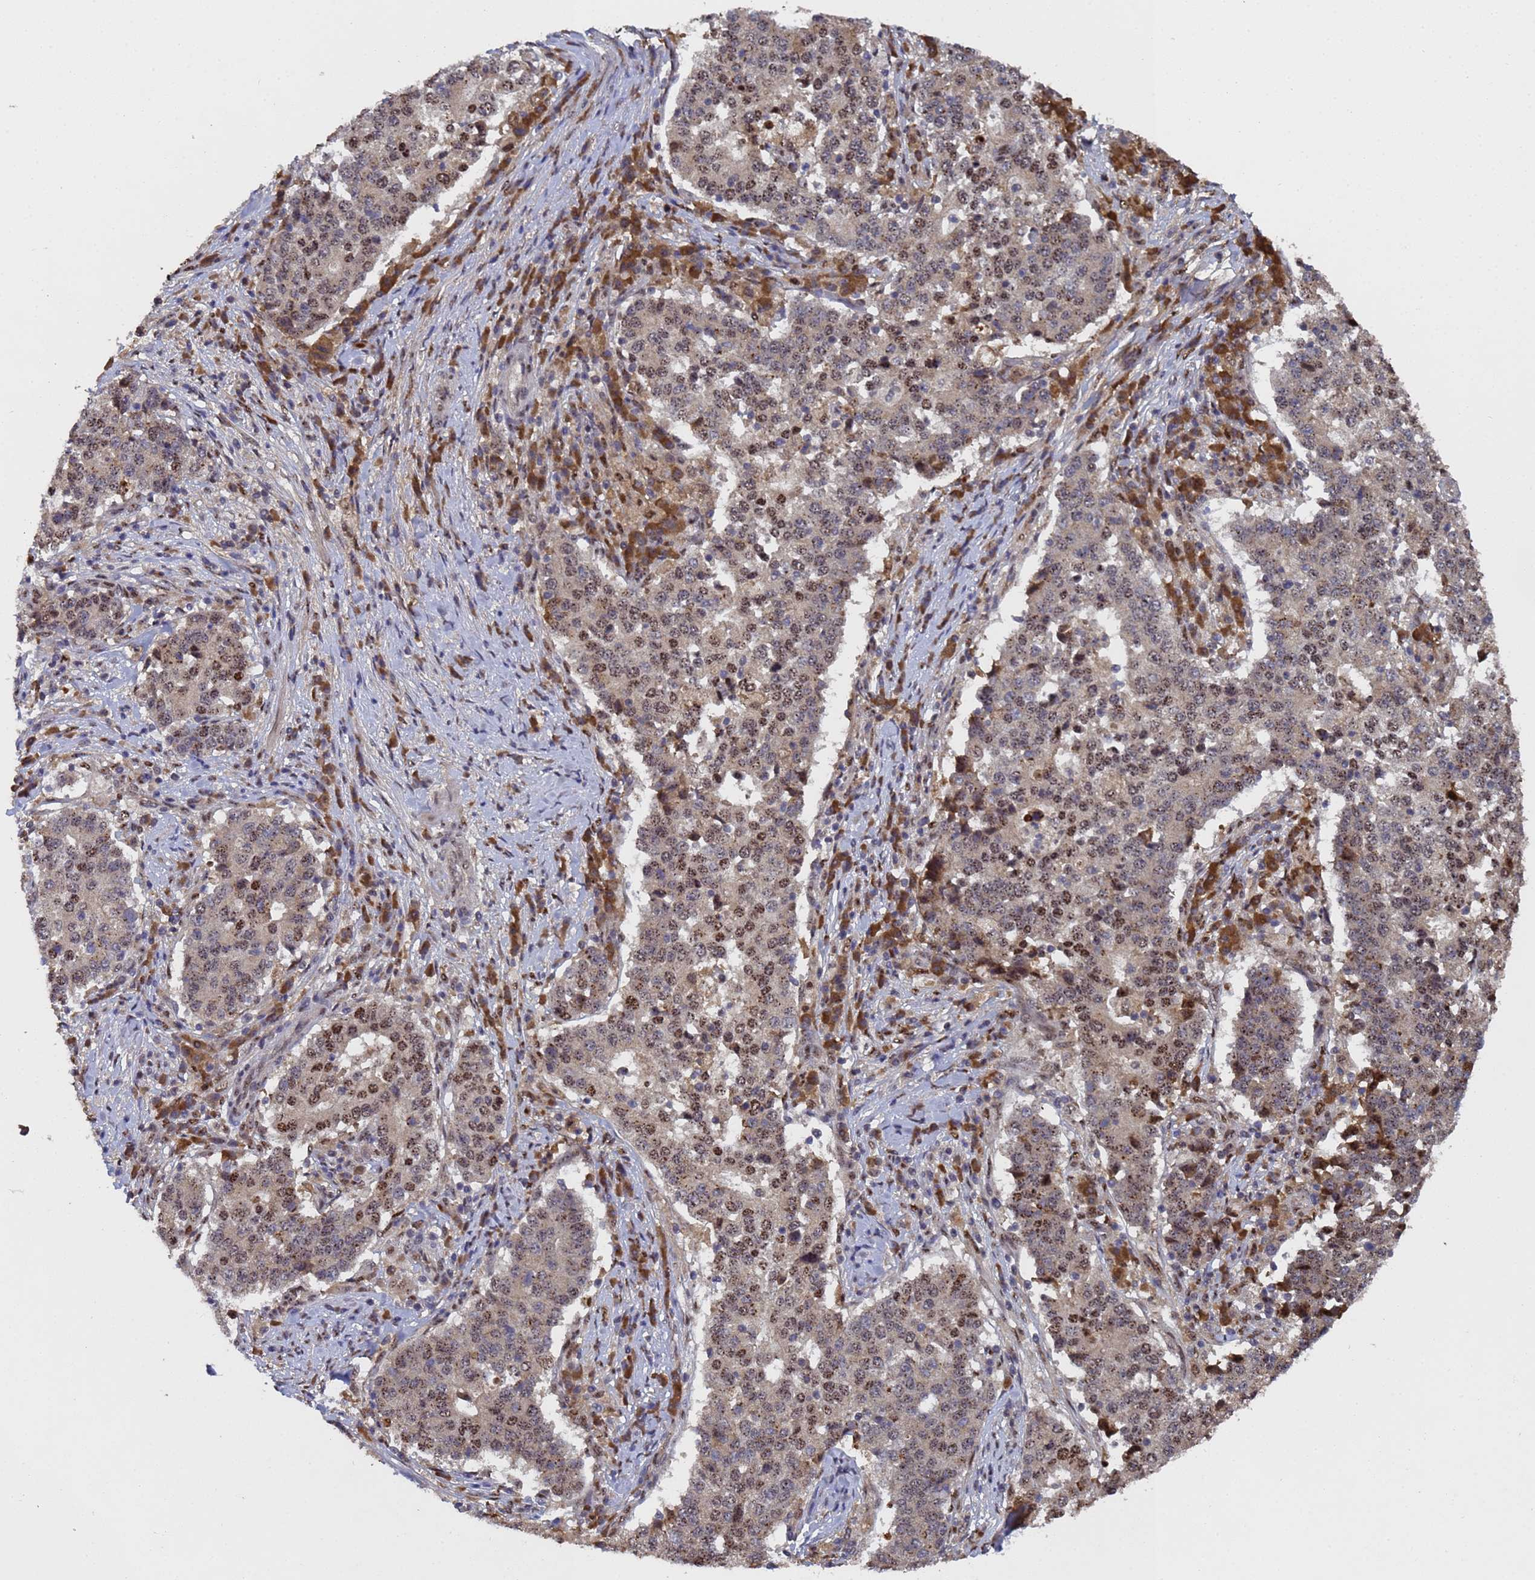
{"staining": {"intensity": "moderate", "quantity": ">75%", "location": "nuclear"}, "tissue": "stomach cancer", "cell_type": "Tumor cells", "image_type": "cancer", "snomed": [{"axis": "morphology", "description": "Adenocarcinoma, NOS"}, {"axis": "topography", "description": "Stomach"}], "caption": "Protein expression analysis of stomach cancer (adenocarcinoma) demonstrates moderate nuclear staining in approximately >75% of tumor cells.", "gene": "SECISBP2", "patient": {"sex": "male", "age": 59}}